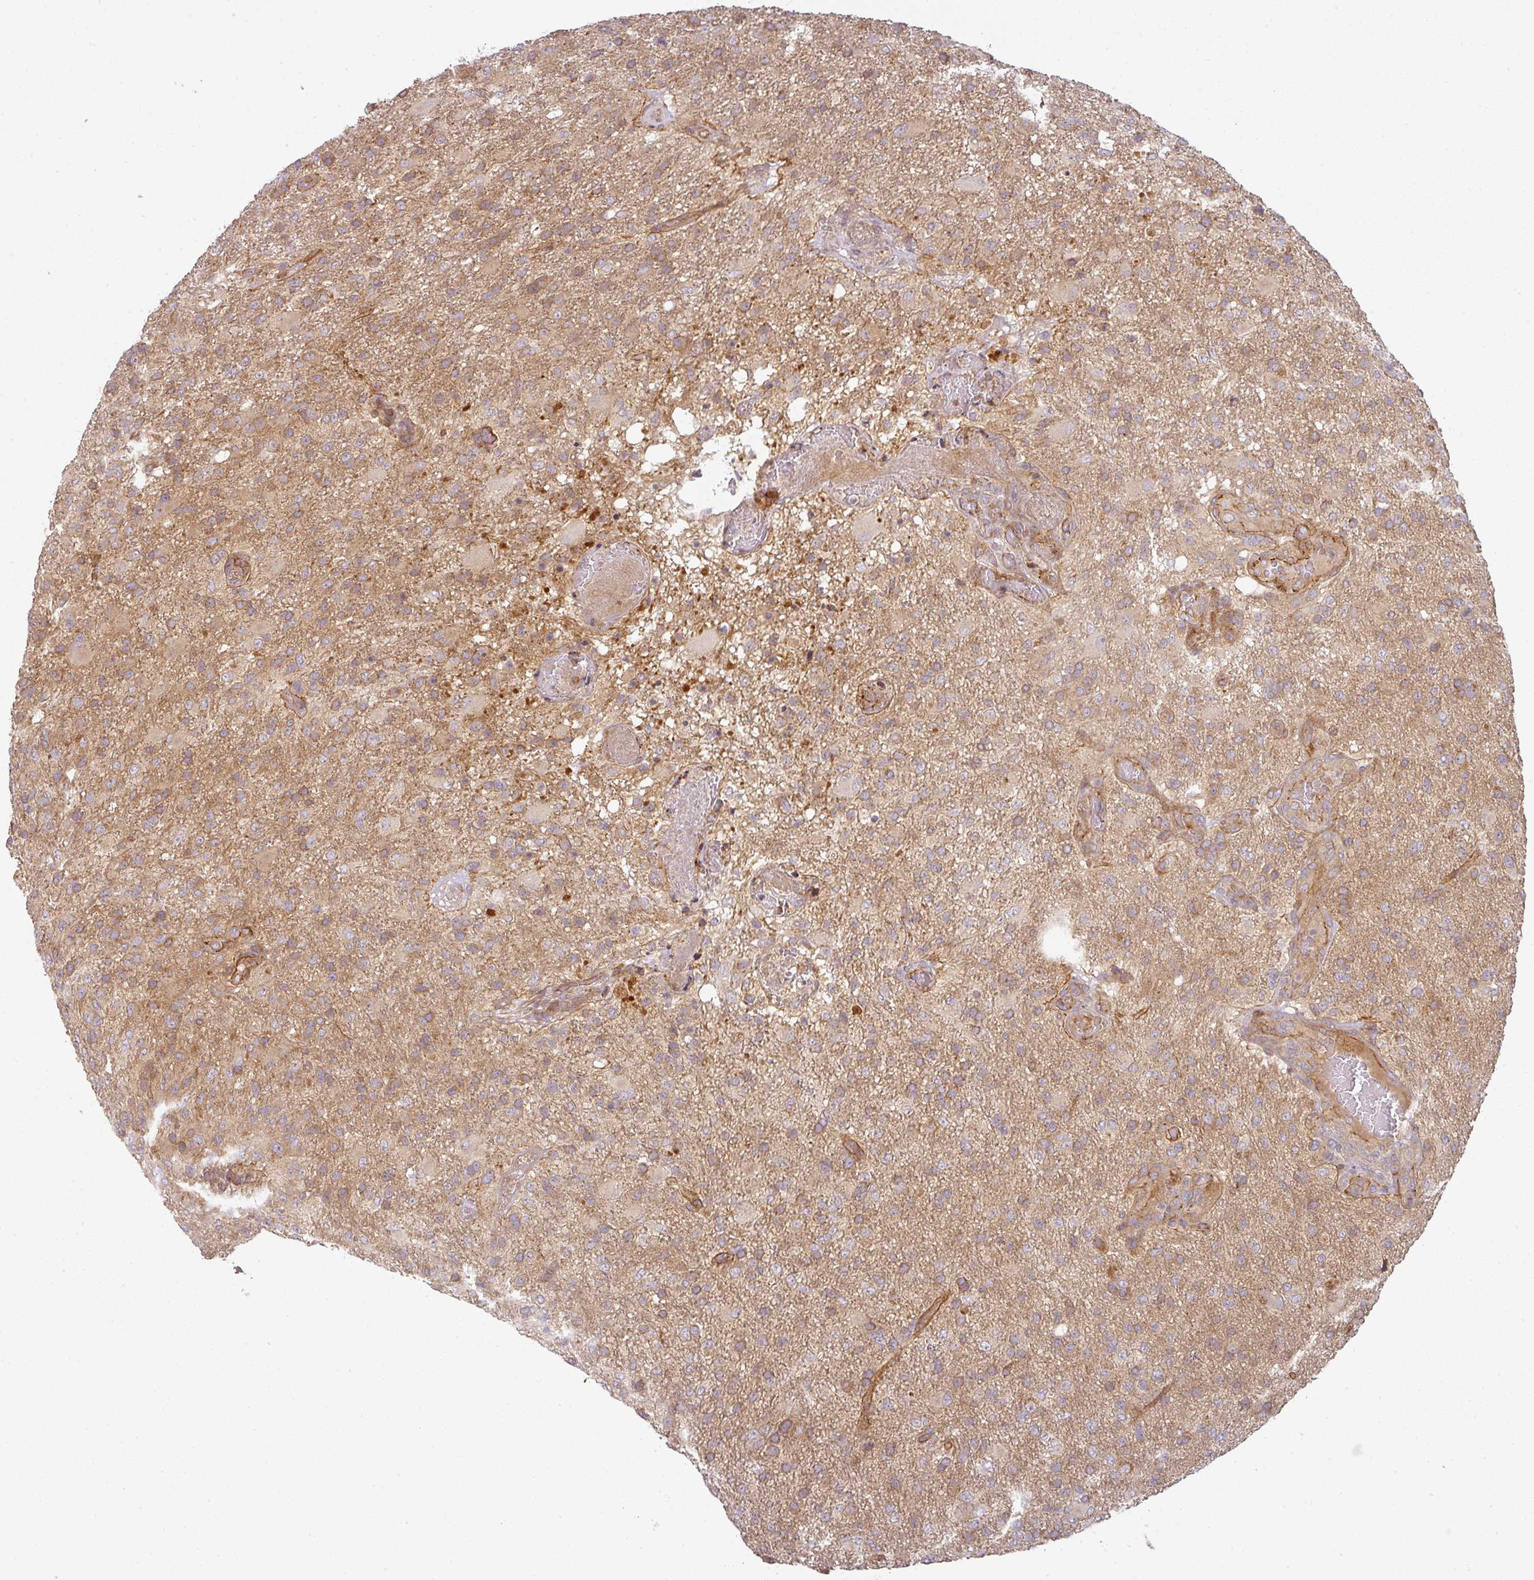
{"staining": {"intensity": "moderate", "quantity": ">75%", "location": "cytoplasmic/membranous"}, "tissue": "glioma", "cell_type": "Tumor cells", "image_type": "cancer", "snomed": [{"axis": "morphology", "description": "Glioma, malignant, High grade"}, {"axis": "topography", "description": "Brain"}], "caption": "Protein positivity by IHC shows moderate cytoplasmic/membranous staining in about >75% of tumor cells in malignant high-grade glioma.", "gene": "CNOT1", "patient": {"sex": "female", "age": 74}}